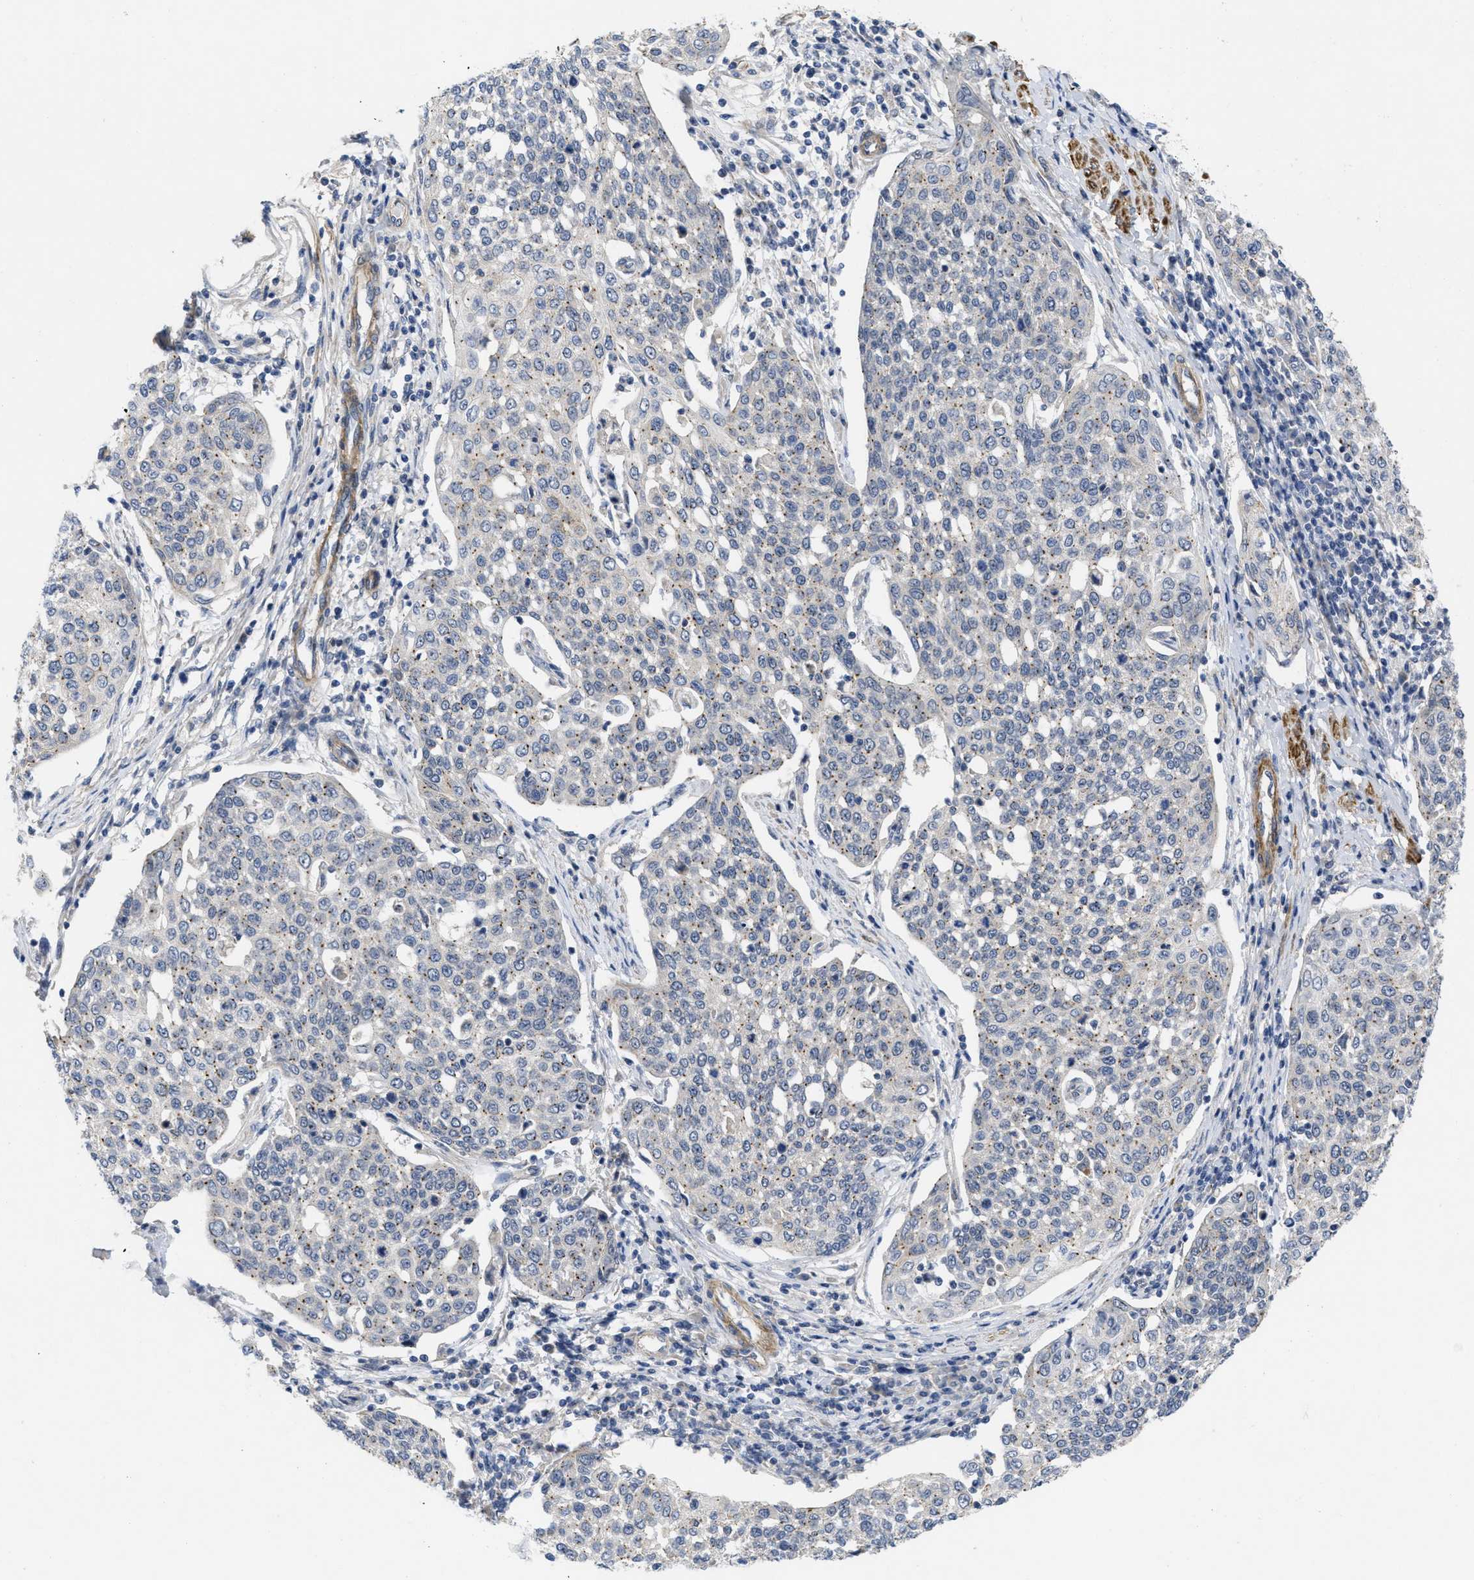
{"staining": {"intensity": "weak", "quantity": "<25%", "location": "cytoplasmic/membranous"}, "tissue": "cervical cancer", "cell_type": "Tumor cells", "image_type": "cancer", "snomed": [{"axis": "morphology", "description": "Squamous cell carcinoma, NOS"}, {"axis": "topography", "description": "Cervix"}], "caption": "IHC image of neoplastic tissue: human cervical cancer stained with DAB shows no significant protein positivity in tumor cells.", "gene": "ARHGEF26", "patient": {"sex": "female", "age": 34}}